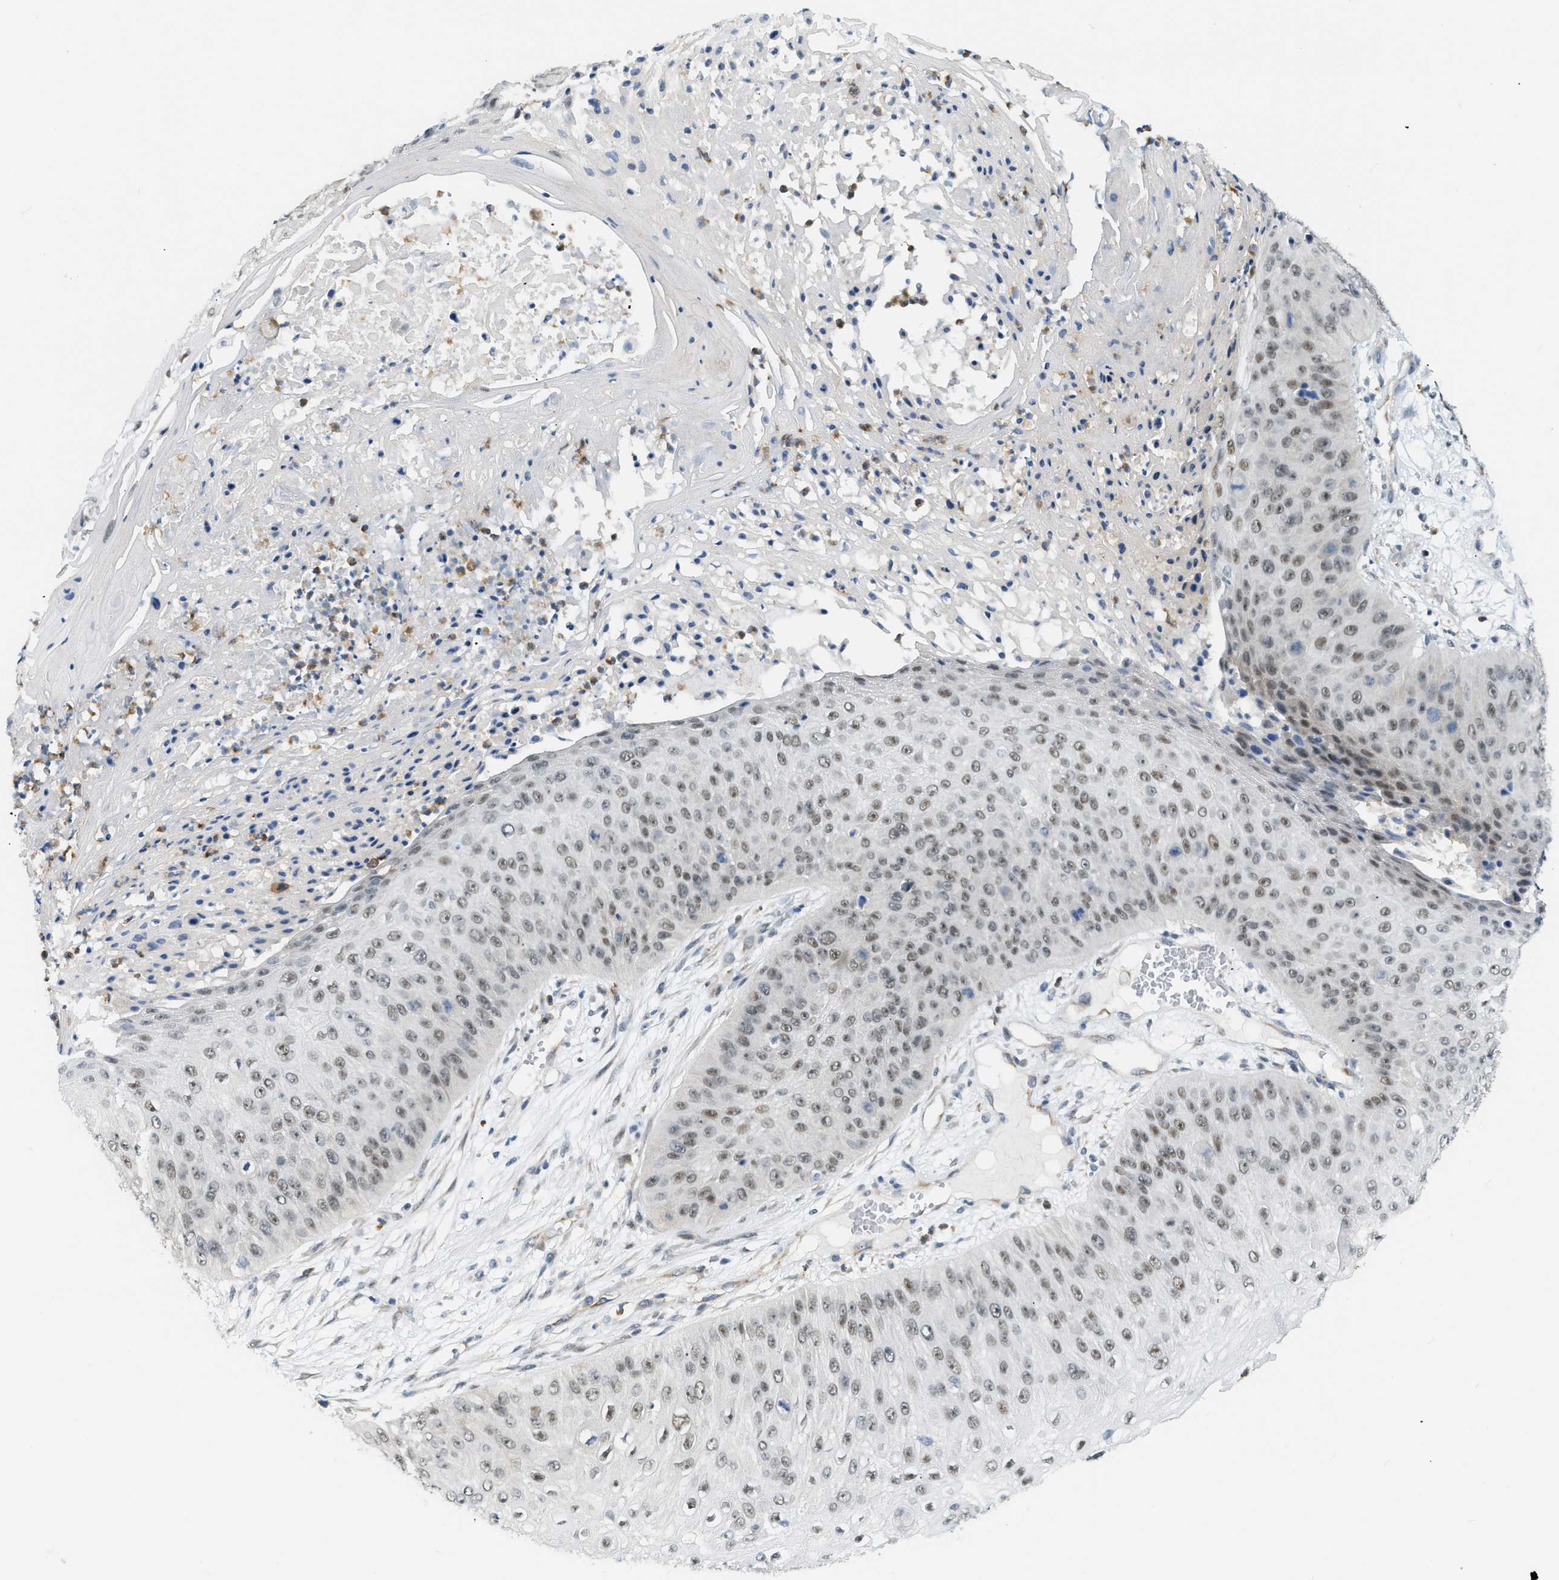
{"staining": {"intensity": "weak", "quantity": ">75%", "location": "nuclear"}, "tissue": "skin cancer", "cell_type": "Tumor cells", "image_type": "cancer", "snomed": [{"axis": "morphology", "description": "Squamous cell carcinoma, NOS"}, {"axis": "topography", "description": "Skin"}], "caption": "The immunohistochemical stain highlights weak nuclear positivity in tumor cells of skin squamous cell carcinoma tissue. The protein of interest is stained brown, and the nuclei are stained in blue (DAB IHC with brightfield microscopy, high magnification).", "gene": "ZNF408", "patient": {"sex": "female", "age": 80}}